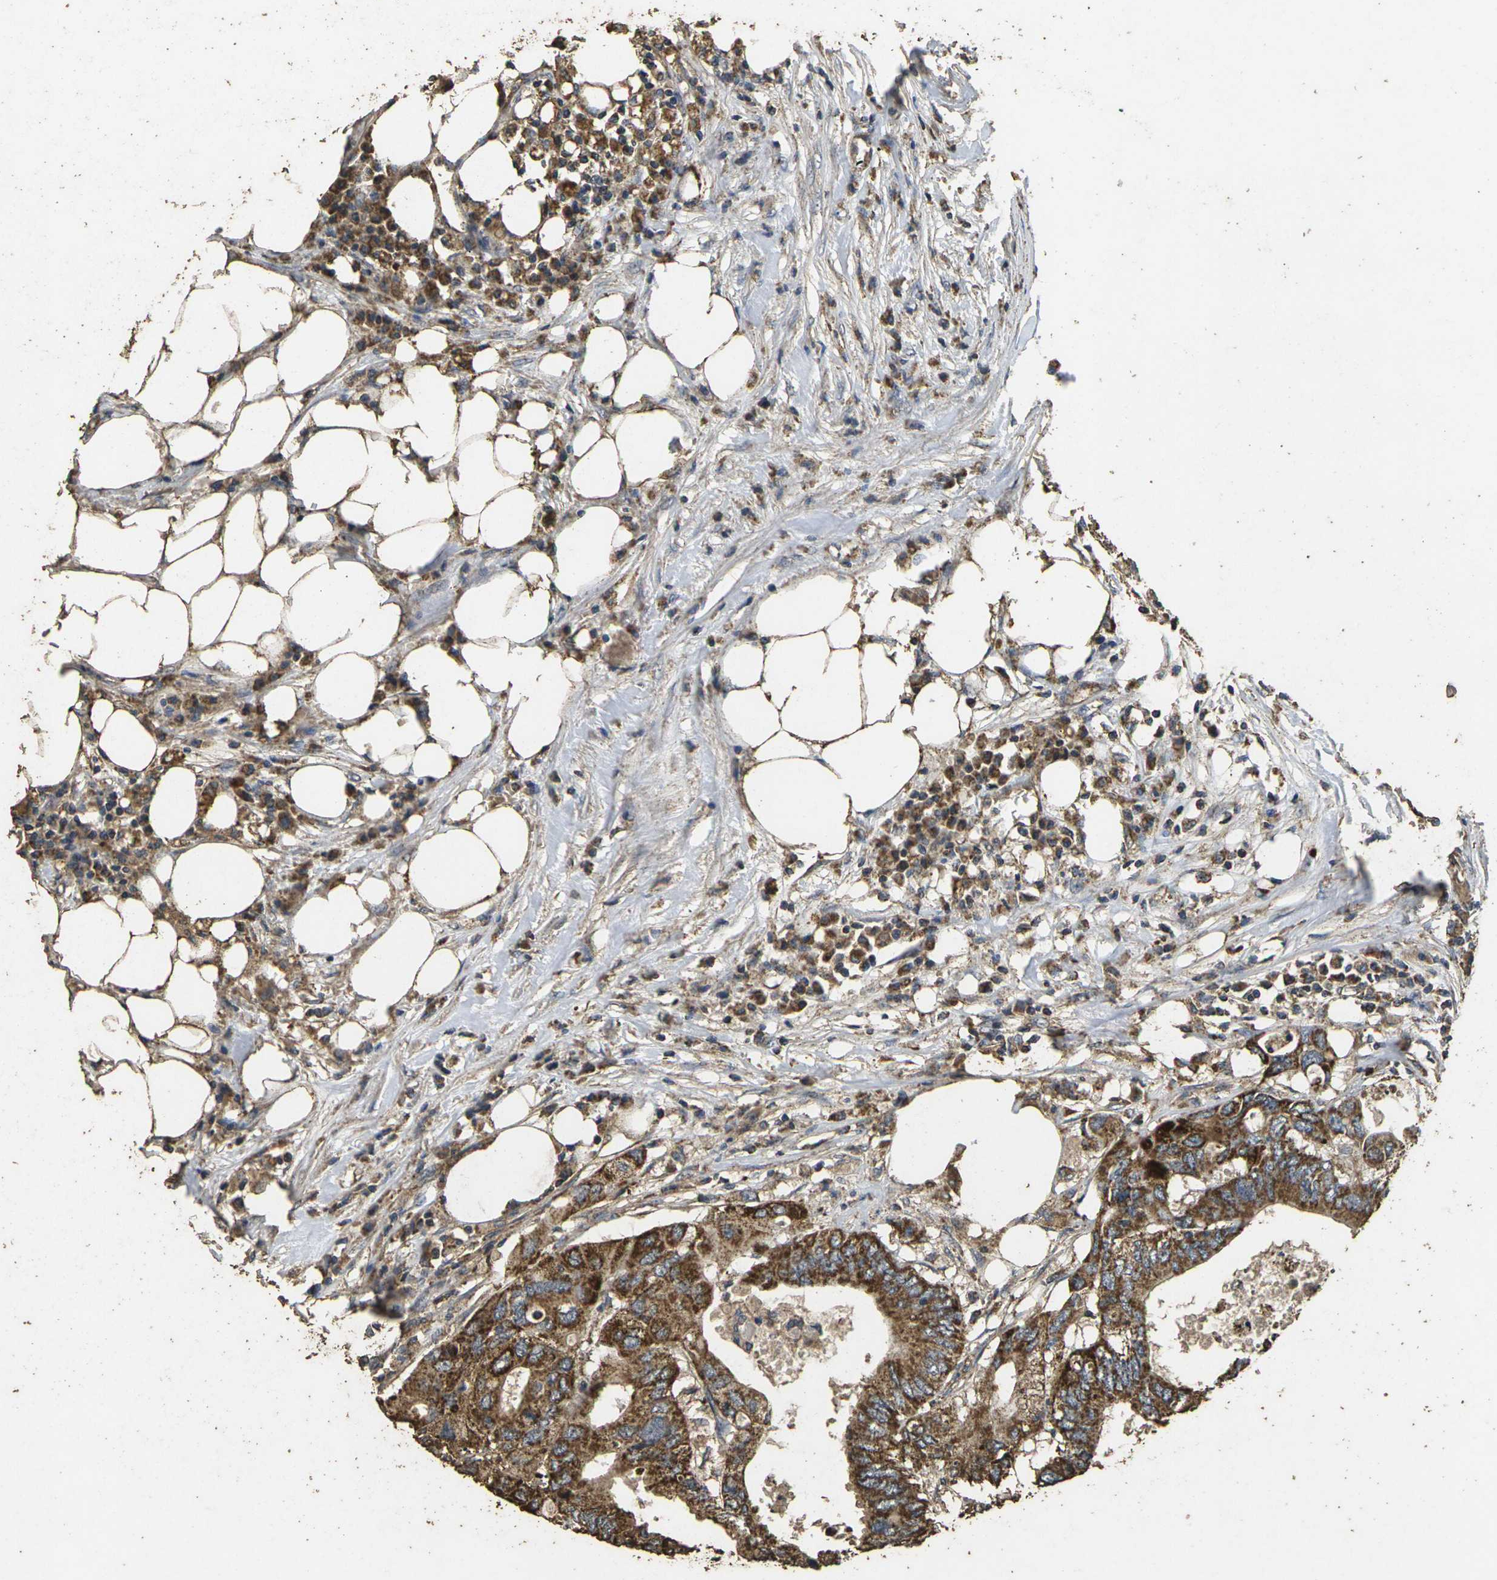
{"staining": {"intensity": "strong", "quantity": ">75%", "location": "cytoplasmic/membranous"}, "tissue": "colorectal cancer", "cell_type": "Tumor cells", "image_type": "cancer", "snomed": [{"axis": "morphology", "description": "Adenocarcinoma, NOS"}, {"axis": "topography", "description": "Colon"}], "caption": "About >75% of tumor cells in colorectal cancer exhibit strong cytoplasmic/membranous protein staining as visualized by brown immunohistochemical staining.", "gene": "MAPK11", "patient": {"sex": "male", "age": 71}}